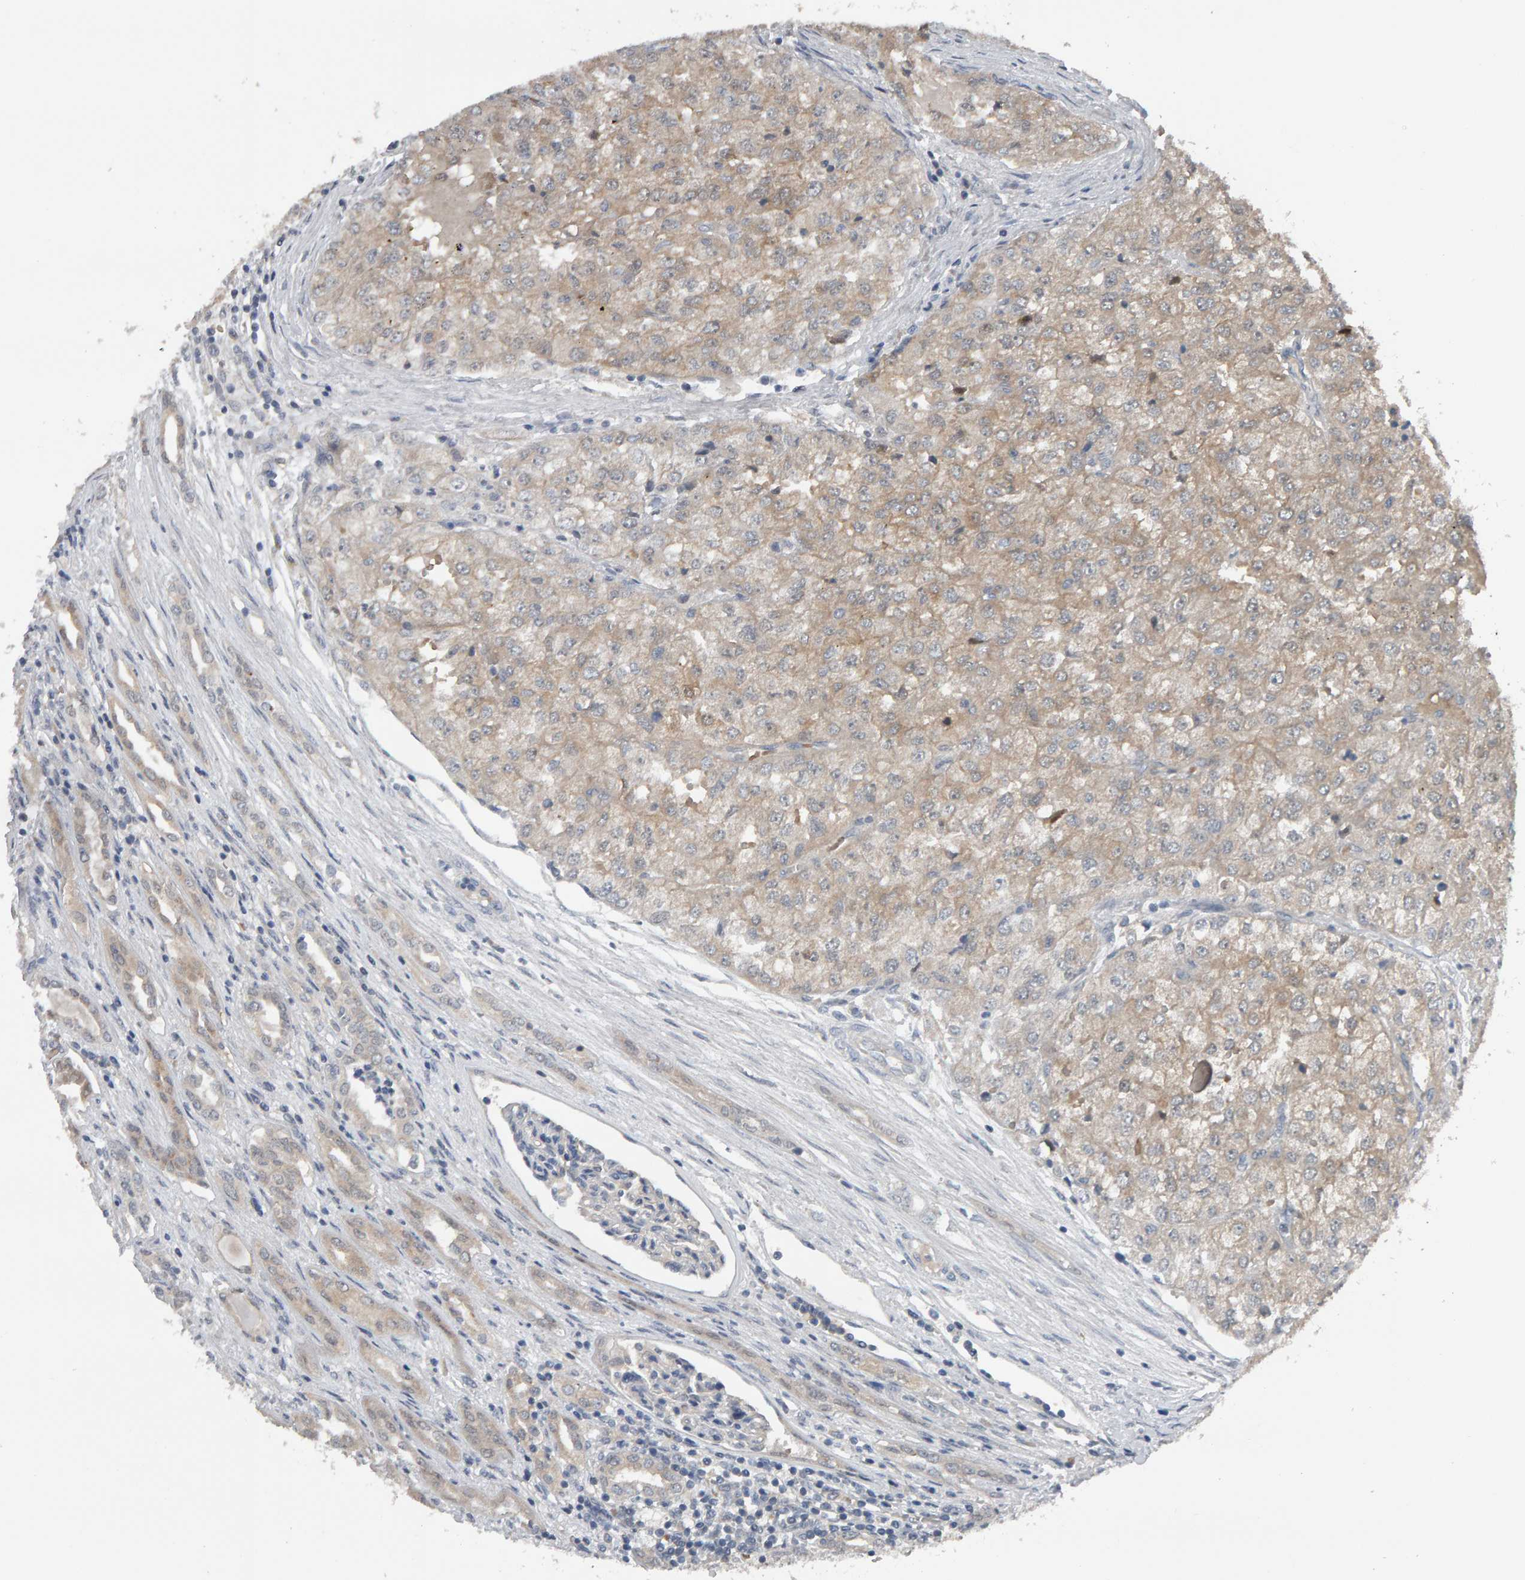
{"staining": {"intensity": "weak", "quantity": "25%-75%", "location": "cytoplasmic/membranous"}, "tissue": "renal cancer", "cell_type": "Tumor cells", "image_type": "cancer", "snomed": [{"axis": "morphology", "description": "Adenocarcinoma, NOS"}, {"axis": "topography", "description": "Kidney"}], "caption": "Adenocarcinoma (renal) tissue shows weak cytoplasmic/membranous positivity in about 25%-75% of tumor cells", "gene": "COASY", "patient": {"sex": "female", "age": 54}}